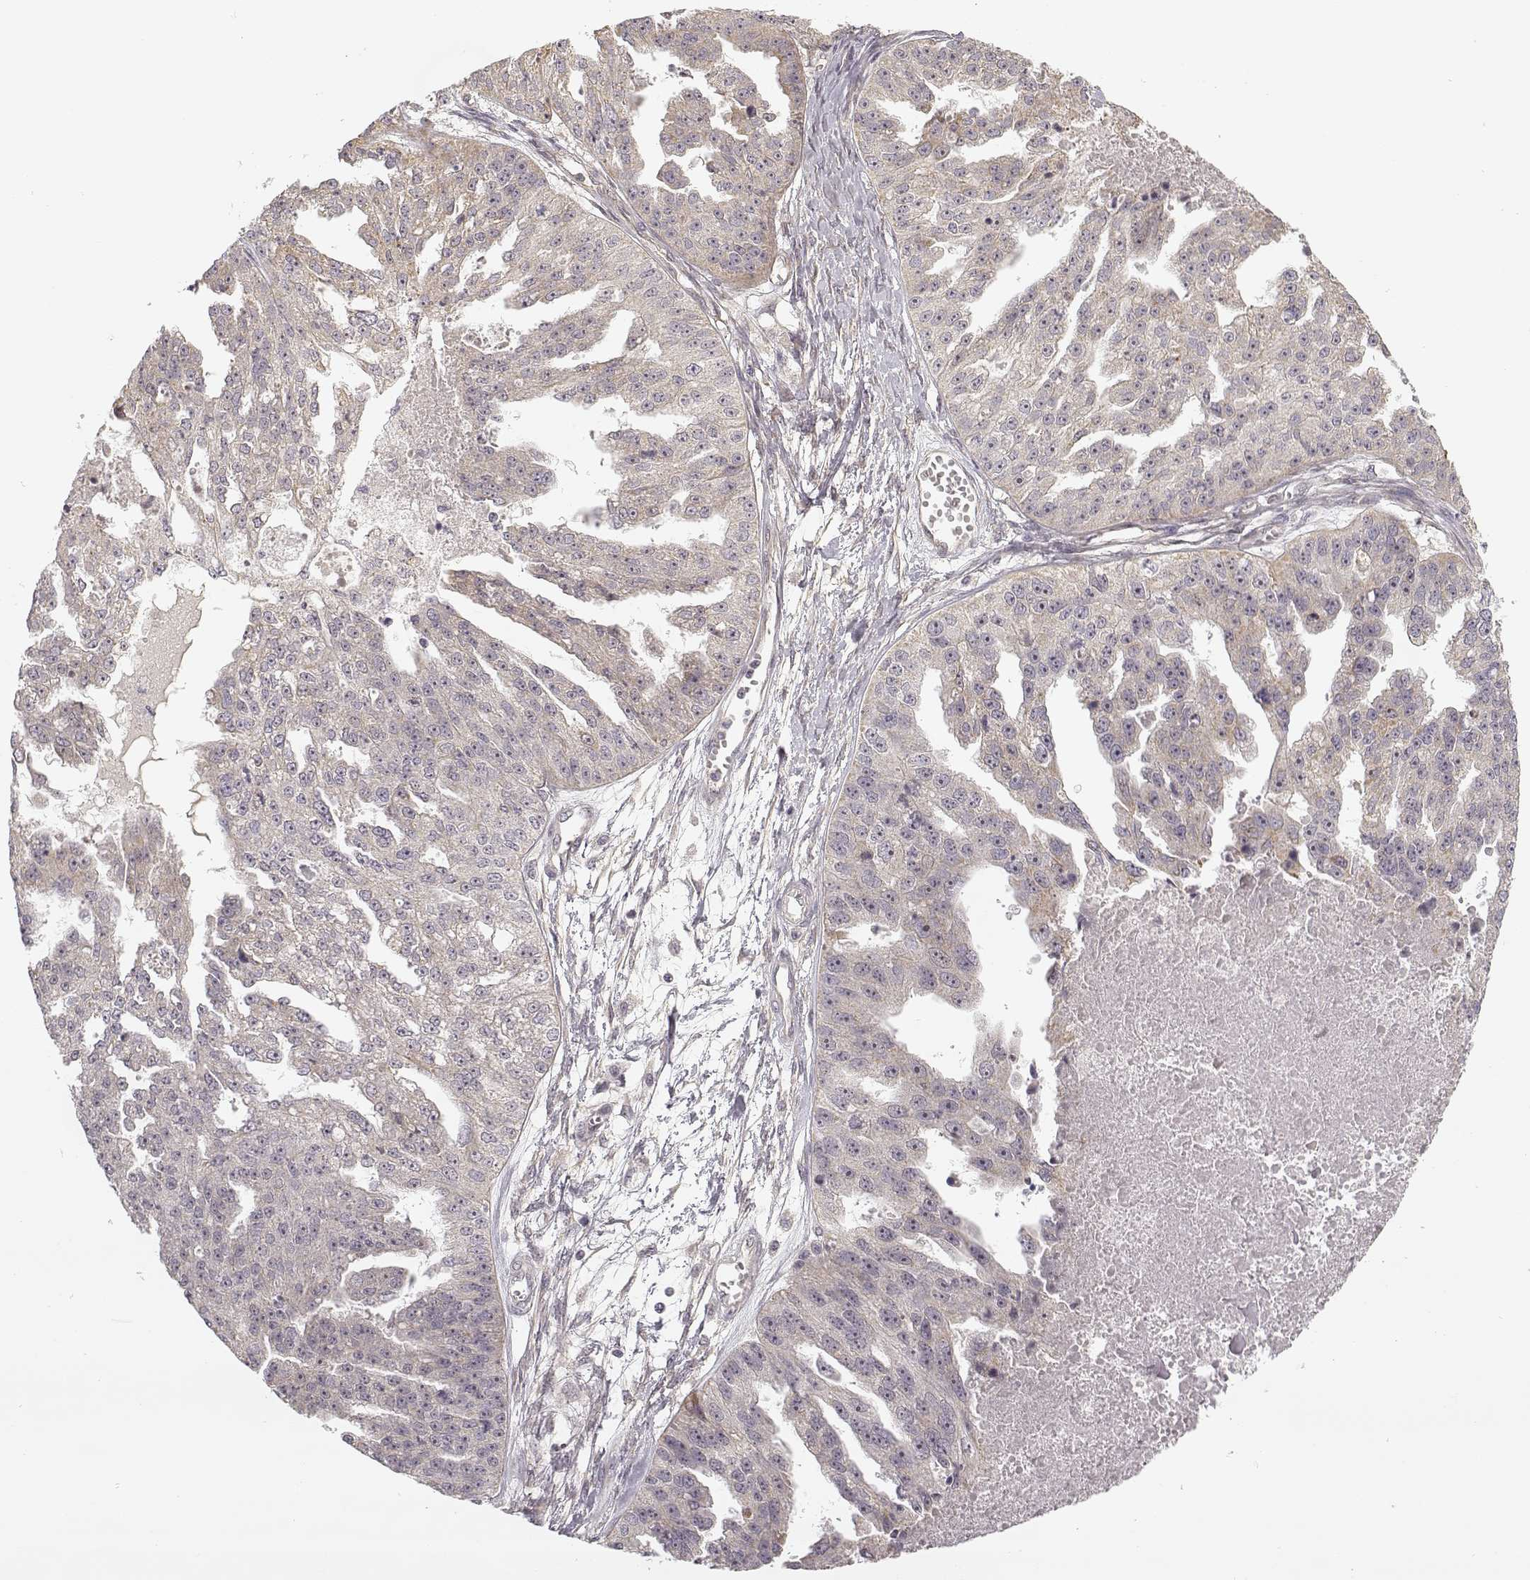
{"staining": {"intensity": "weak", "quantity": ">75%", "location": "cytoplasmic/membranous"}, "tissue": "ovarian cancer", "cell_type": "Tumor cells", "image_type": "cancer", "snomed": [{"axis": "morphology", "description": "Cystadenocarcinoma, serous, NOS"}, {"axis": "topography", "description": "Ovary"}], "caption": "The histopathology image shows a brown stain indicating the presence of a protein in the cytoplasmic/membranous of tumor cells in ovarian cancer (serous cystadenocarcinoma).", "gene": "MED12L", "patient": {"sex": "female", "age": 58}}